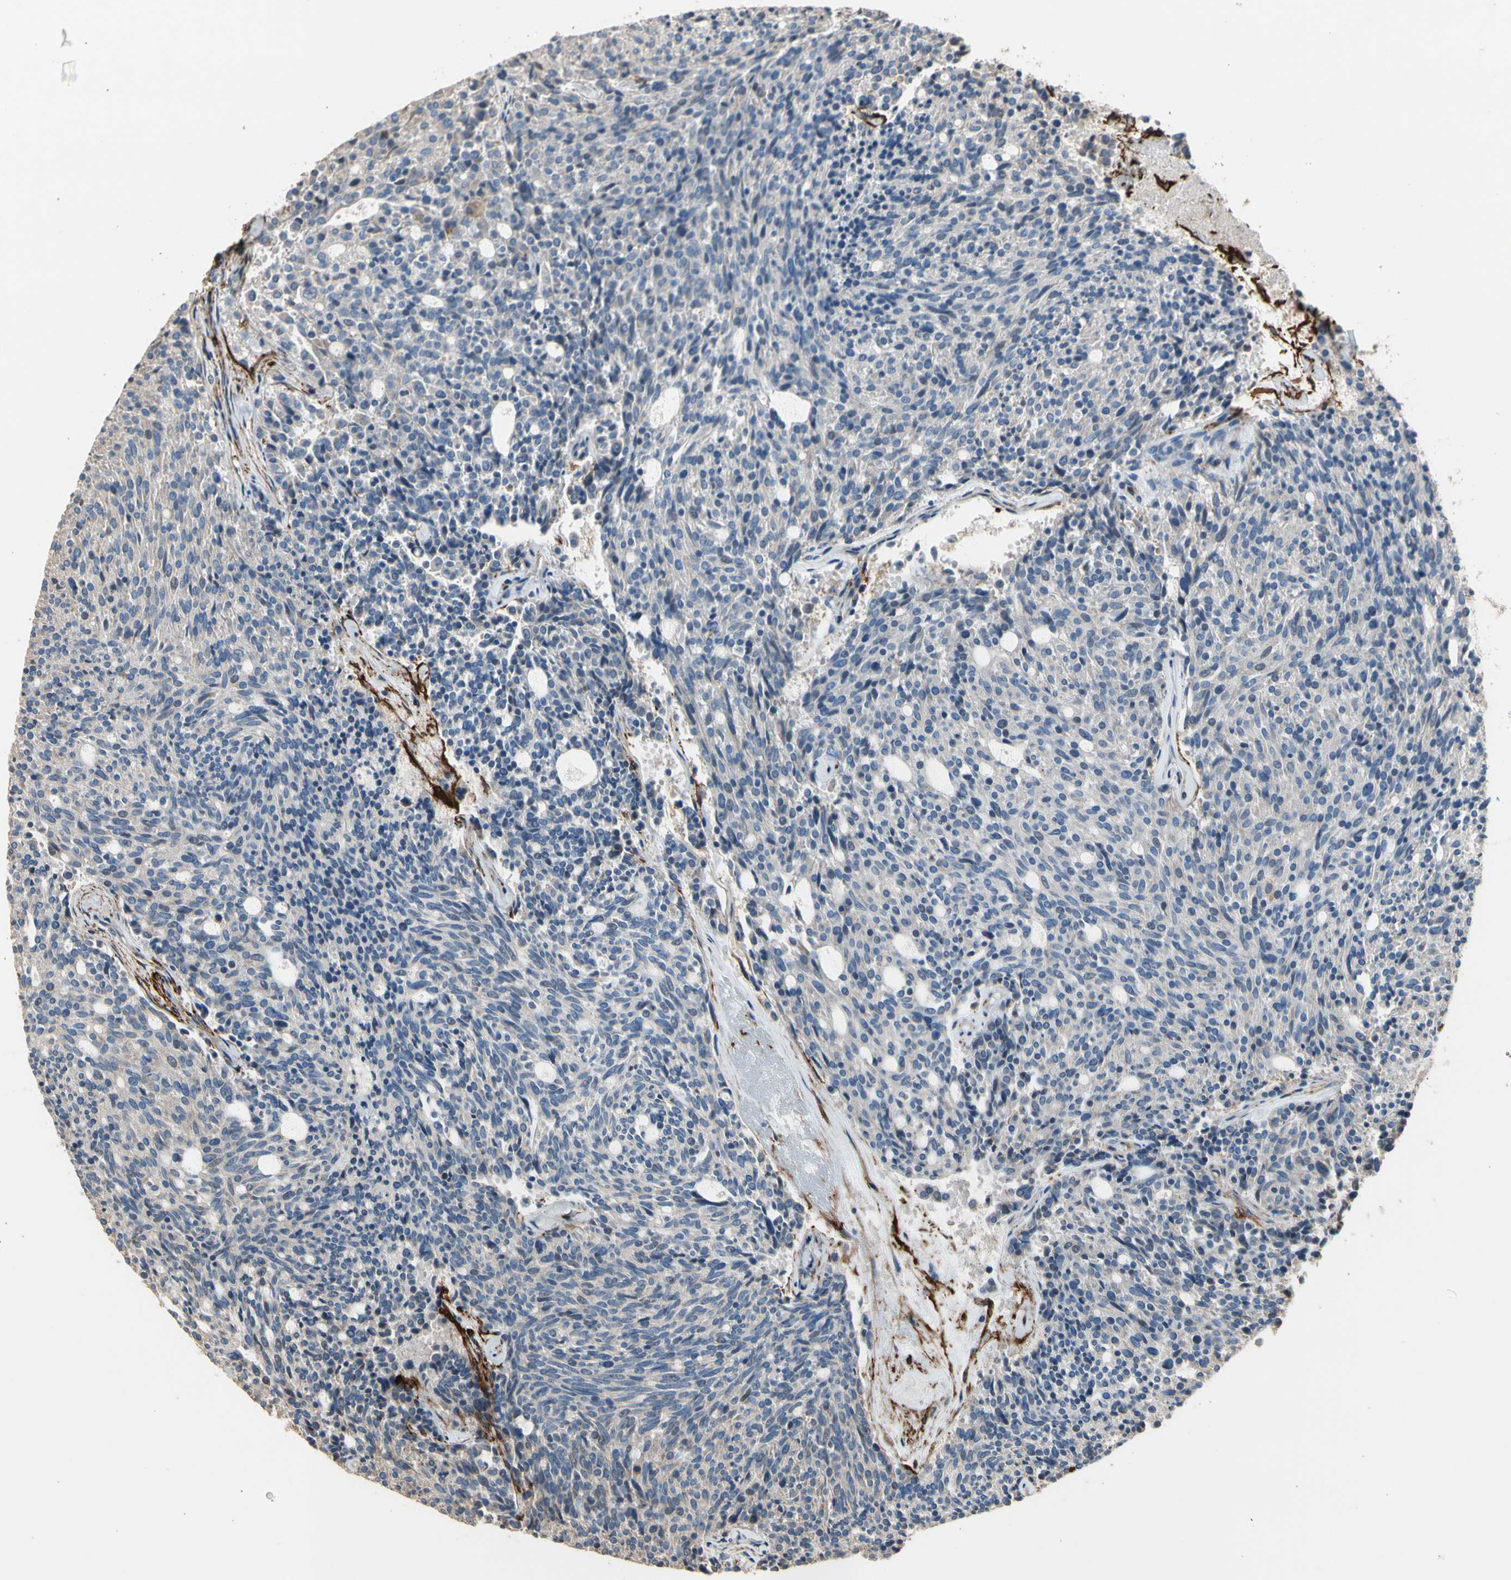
{"staining": {"intensity": "weak", "quantity": "<25%", "location": "cytoplasmic/membranous"}, "tissue": "carcinoid", "cell_type": "Tumor cells", "image_type": "cancer", "snomed": [{"axis": "morphology", "description": "Carcinoid, malignant, NOS"}, {"axis": "topography", "description": "Pancreas"}], "caption": "Carcinoid stained for a protein using immunohistochemistry exhibits no positivity tumor cells.", "gene": "SUSD2", "patient": {"sex": "female", "age": 54}}